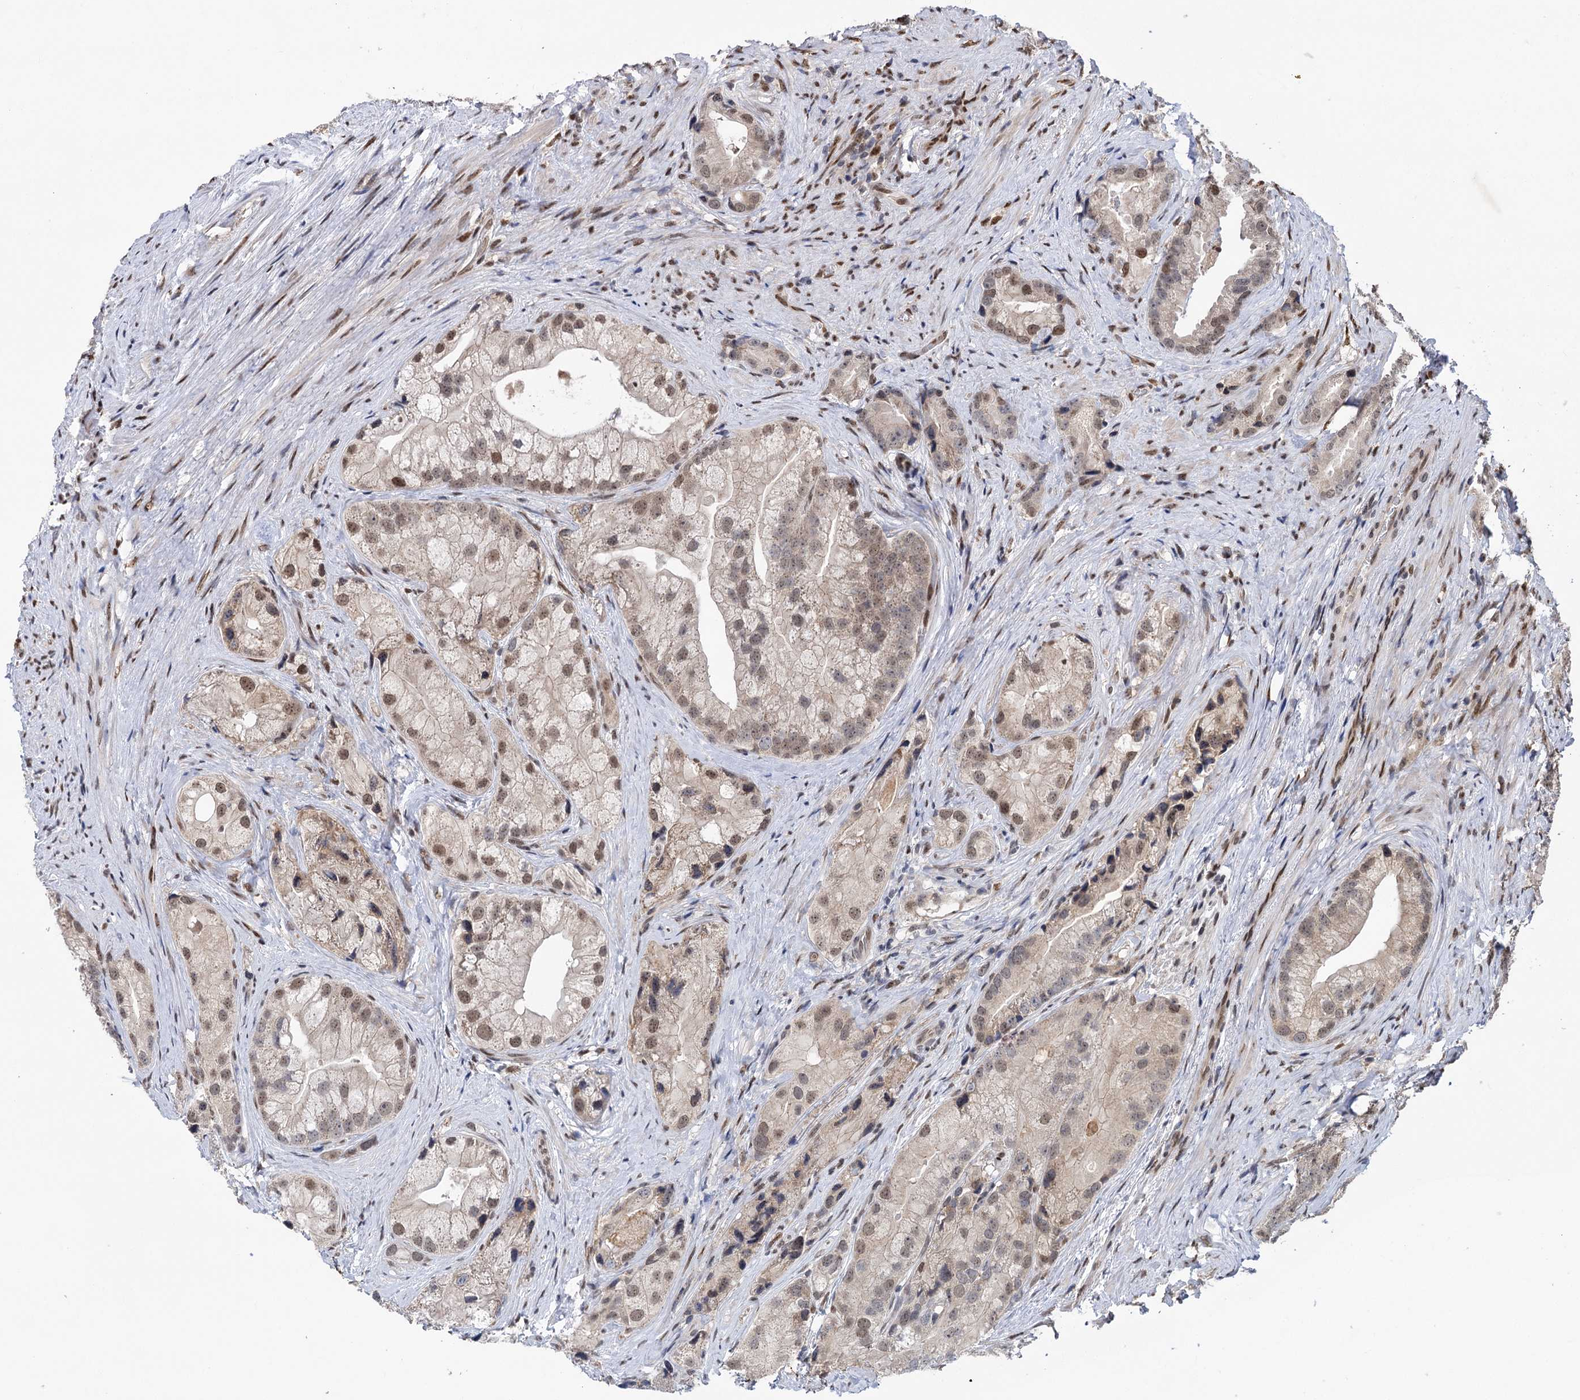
{"staining": {"intensity": "weak", "quantity": "25%-75%", "location": "nuclear"}, "tissue": "prostate cancer", "cell_type": "Tumor cells", "image_type": "cancer", "snomed": [{"axis": "morphology", "description": "Adenocarcinoma, Low grade"}, {"axis": "topography", "description": "Prostate"}], "caption": "Human prostate cancer stained with a brown dye displays weak nuclear positive positivity in about 25%-75% of tumor cells.", "gene": "MESD", "patient": {"sex": "male", "age": 71}}